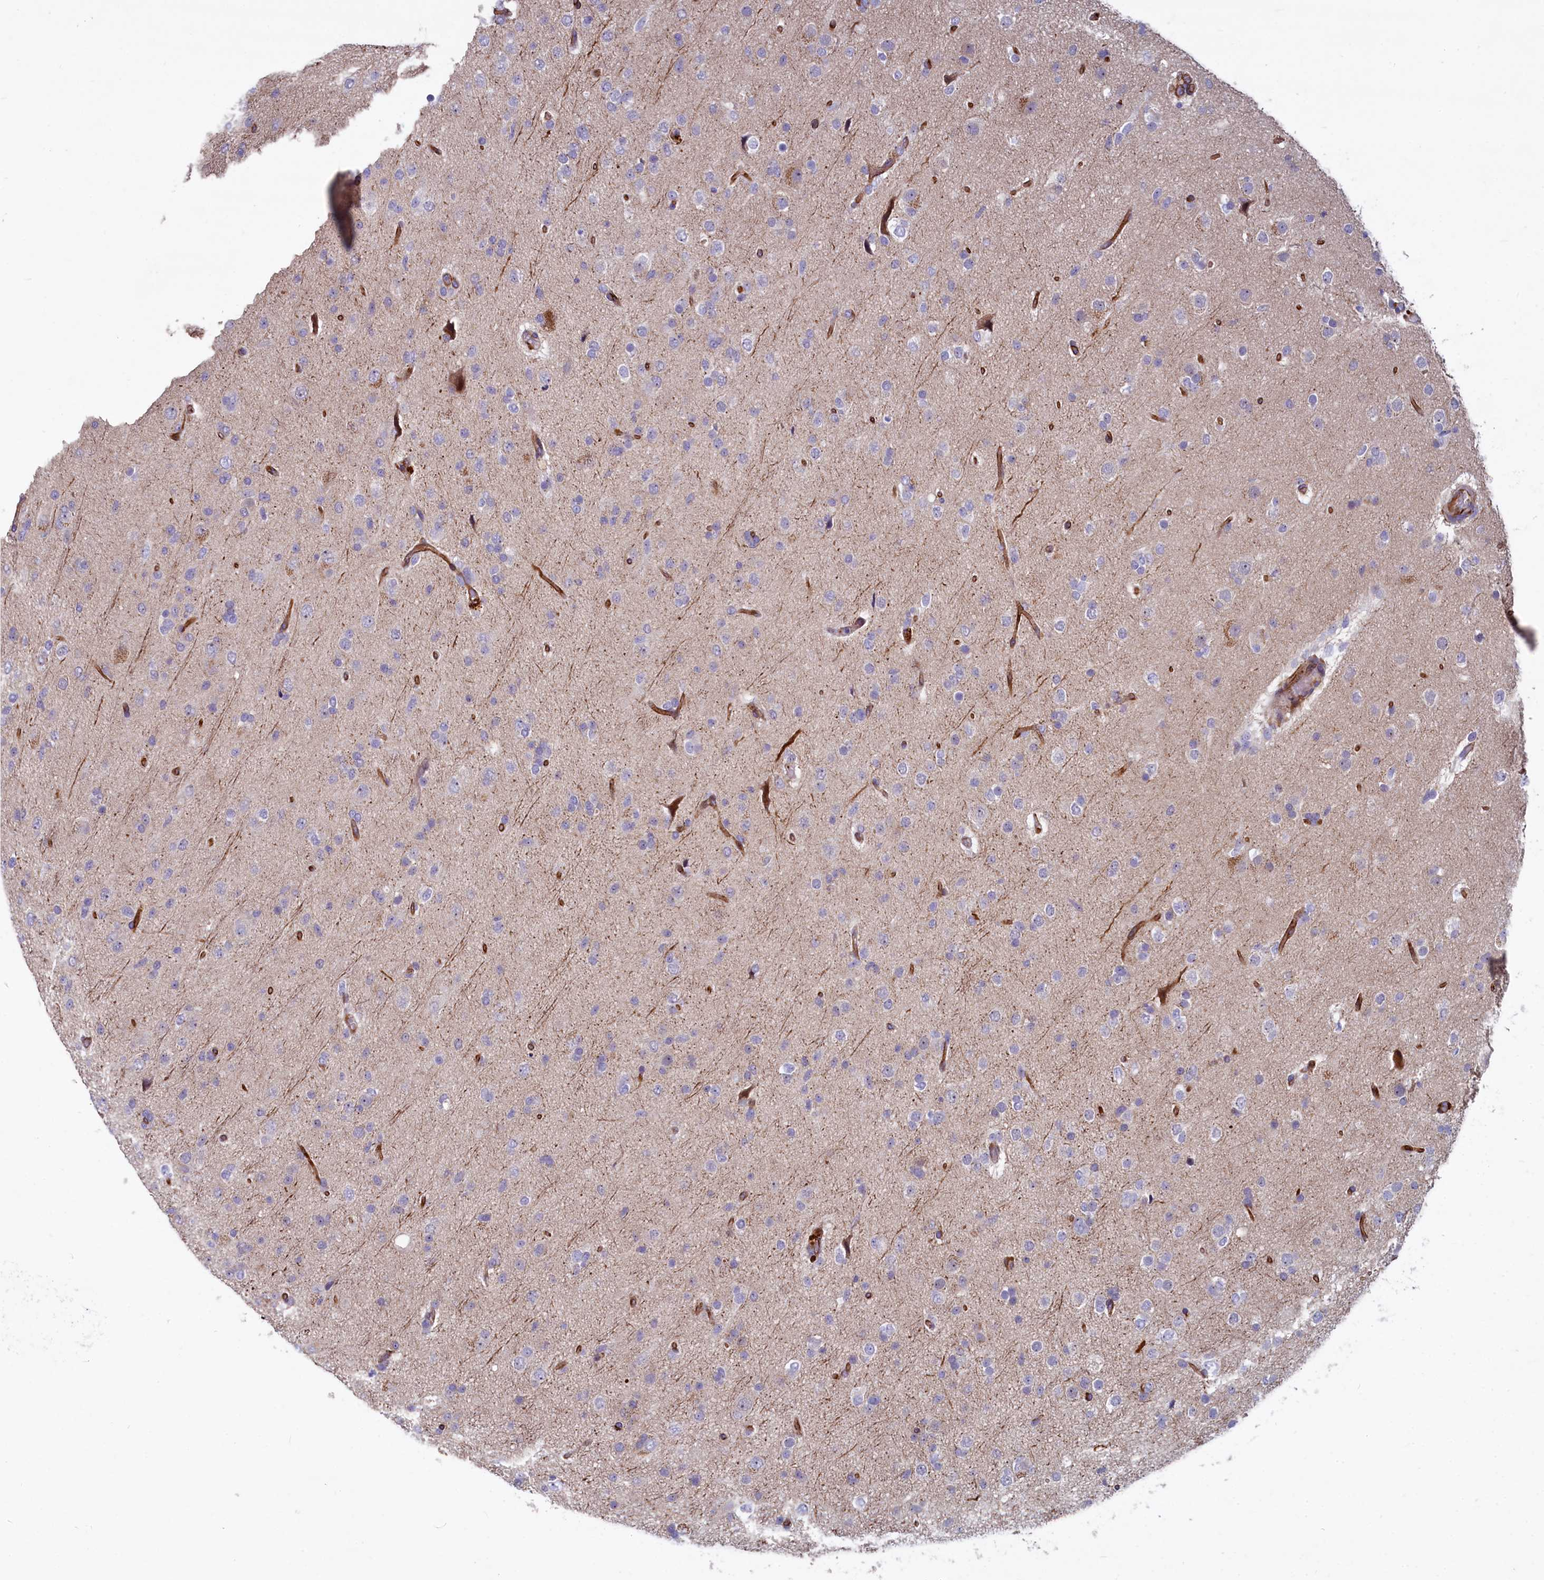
{"staining": {"intensity": "negative", "quantity": "none", "location": "none"}, "tissue": "glioma", "cell_type": "Tumor cells", "image_type": "cancer", "snomed": [{"axis": "morphology", "description": "Glioma, malignant, Low grade"}, {"axis": "topography", "description": "Brain"}], "caption": "Glioma stained for a protein using immunohistochemistry (IHC) reveals no staining tumor cells.", "gene": "ASXL3", "patient": {"sex": "male", "age": 65}}